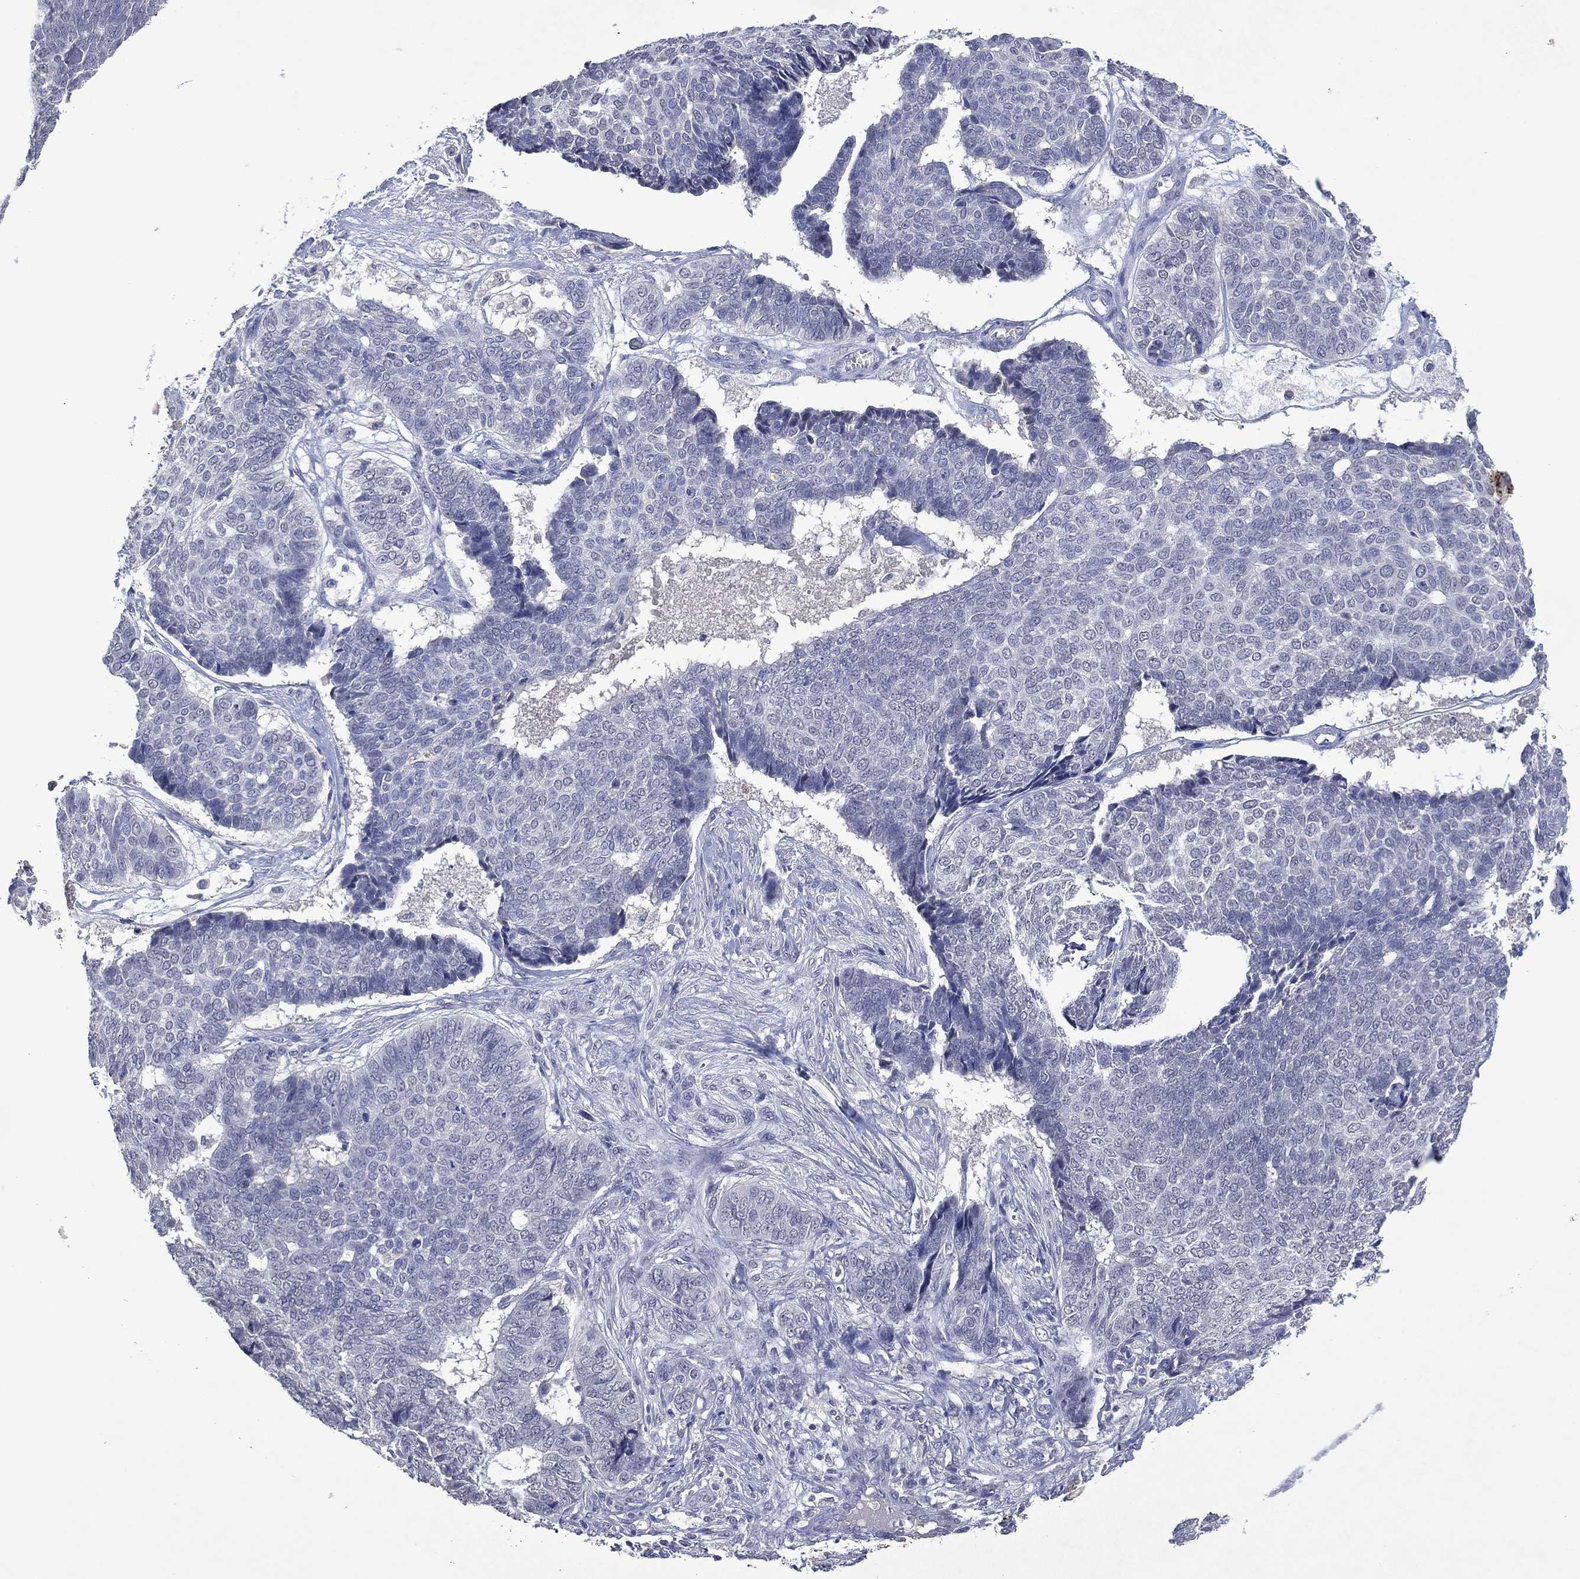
{"staining": {"intensity": "negative", "quantity": "none", "location": "none"}, "tissue": "skin cancer", "cell_type": "Tumor cells", "image_type": "cancer", "snomed": [{"axis": "morphology", "description": "Basal cell carcinoma"}, {"axis": "topography", "description": "Skin"}], "caption": "This image is of skin cancer (basal cell carcinoma) stained with immunohistochemistry (IHC) to label a protein in brown with the nuclei are counter-stained blue. There is no positivity in tumor cells.", "gene": "ASB10", "patient": {"sex": "male", "age": 86}}